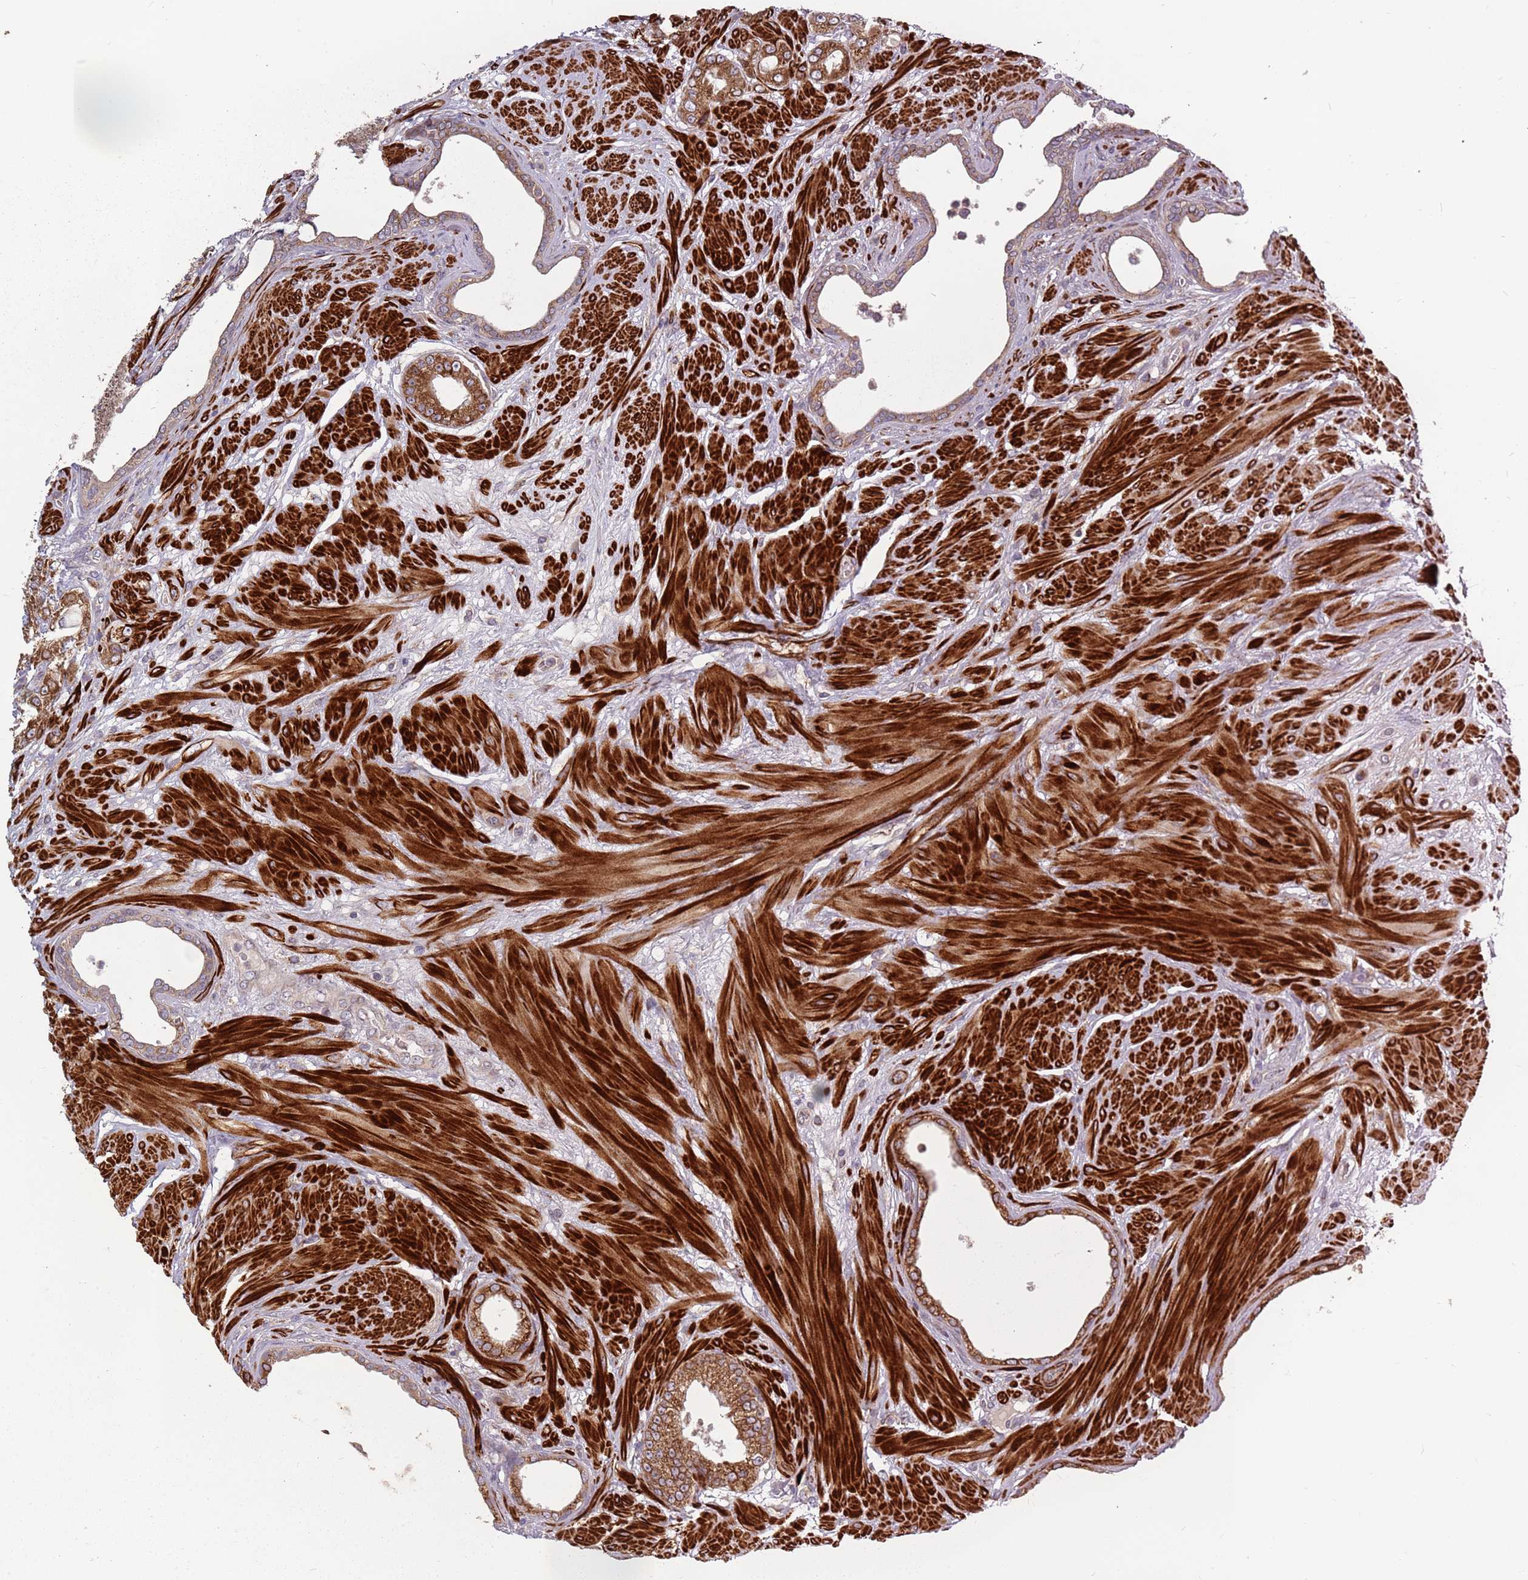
{"staining": {"intensity": "moderate", "quantity": ">75%", "location": "cytoplasmic/membranous"}, "tissue": "prostate cancer", "cell_type": "Tumor cells", "image_type": "cancer", "snomed": [{"axis": "morphology", "description": "Adenocarcinoma, High grade"}, {"axis": "topography", "description": "Prostate"}], "caption": "Immunohistochemical staining of human prostate cancer exhibits medium levels of moderate cytoplasmic/membranous protein staining in about >75% of tumor cells.", "gene": "PLD6", "patient": {"sex": "male", "age": 68}}